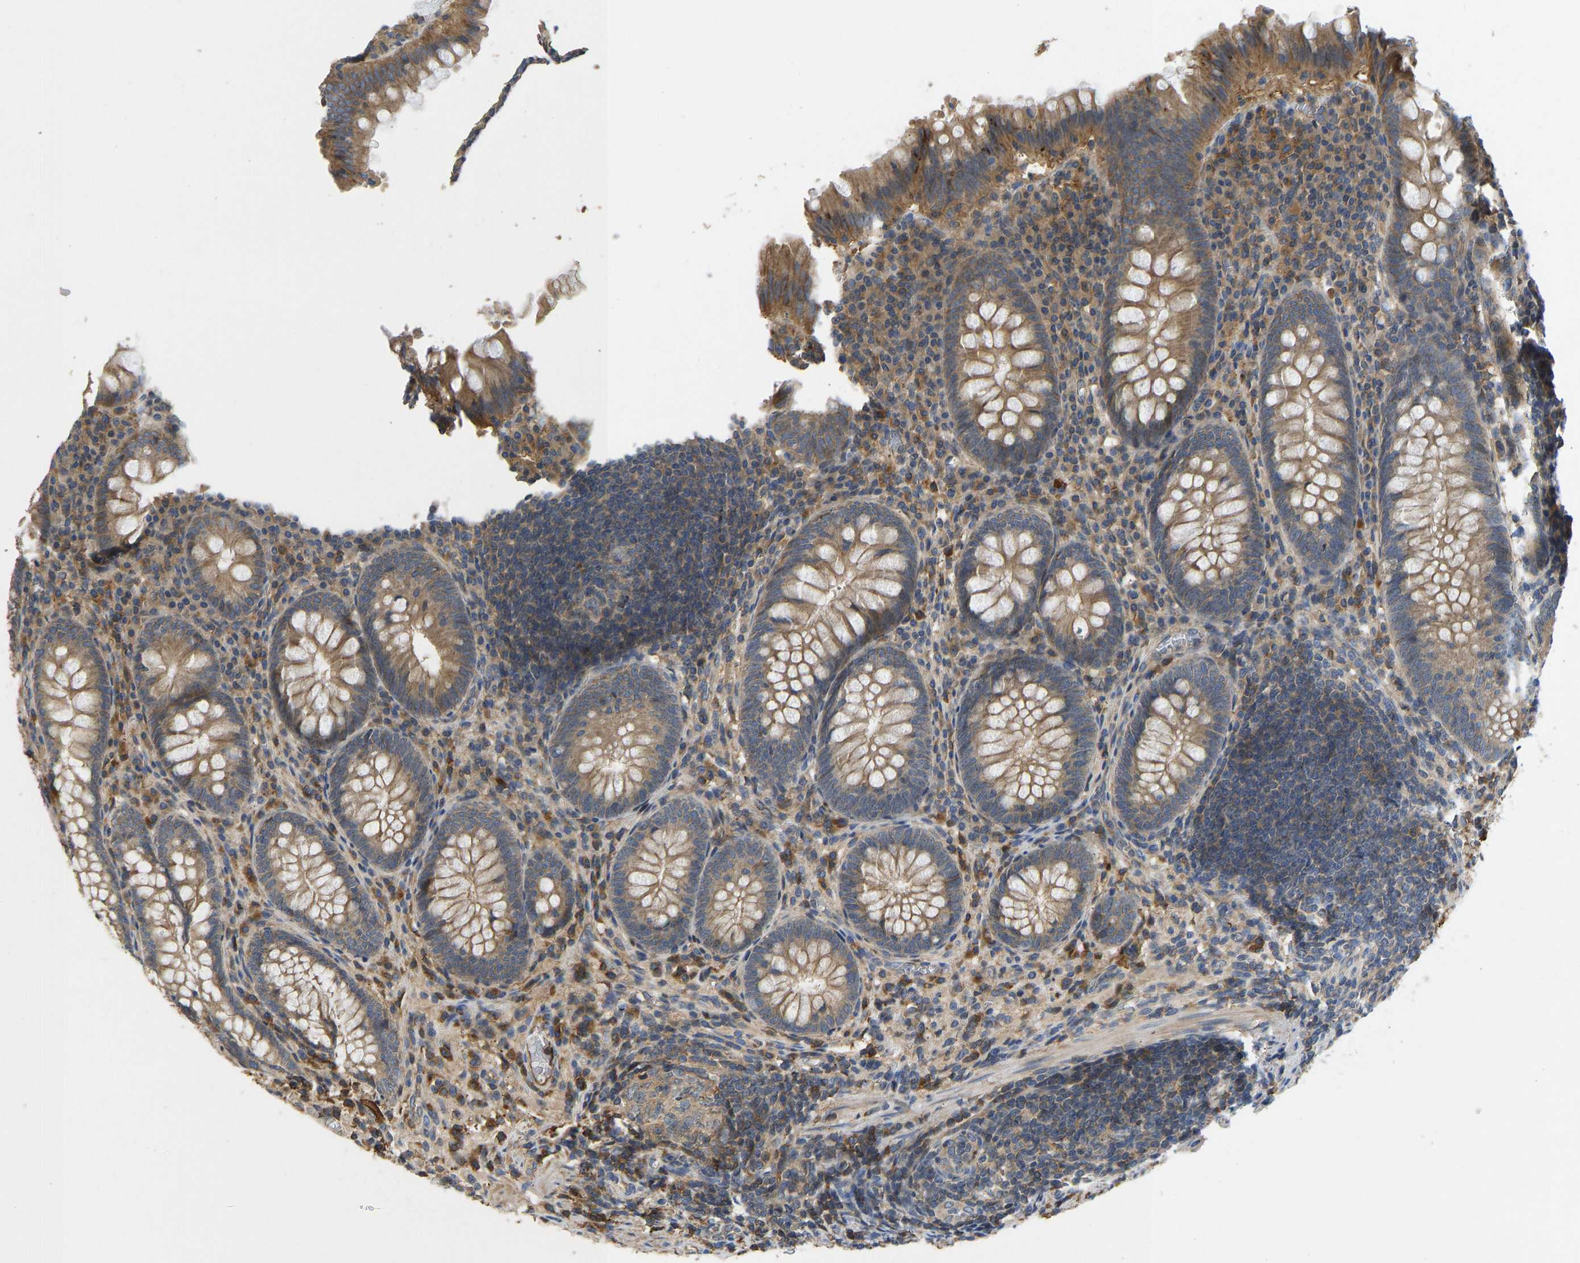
{"staining": {"intensity": "moderate", "quantity": ">75%", "location": "cytoplasmic/membranous"}, "tissue": "appendix", "cell_type": "Glandular cells", "image_type": "normal", "snomed": [{"axis": "morphology", "description": "Normal tissue, NOS"}, {"axis": "topography", "description": "Appendix"}], "caption": "Normal appendix was stained to show a protein in brown. There is medium levels of moderate cytoplasmic/membranous positivity in approximately >75% of glandular cells. The protein is shown in brown color, while the nuclei are stained blue.", "gene": "VCPKMT", "patient": {"sex": "male", "age": 56}}